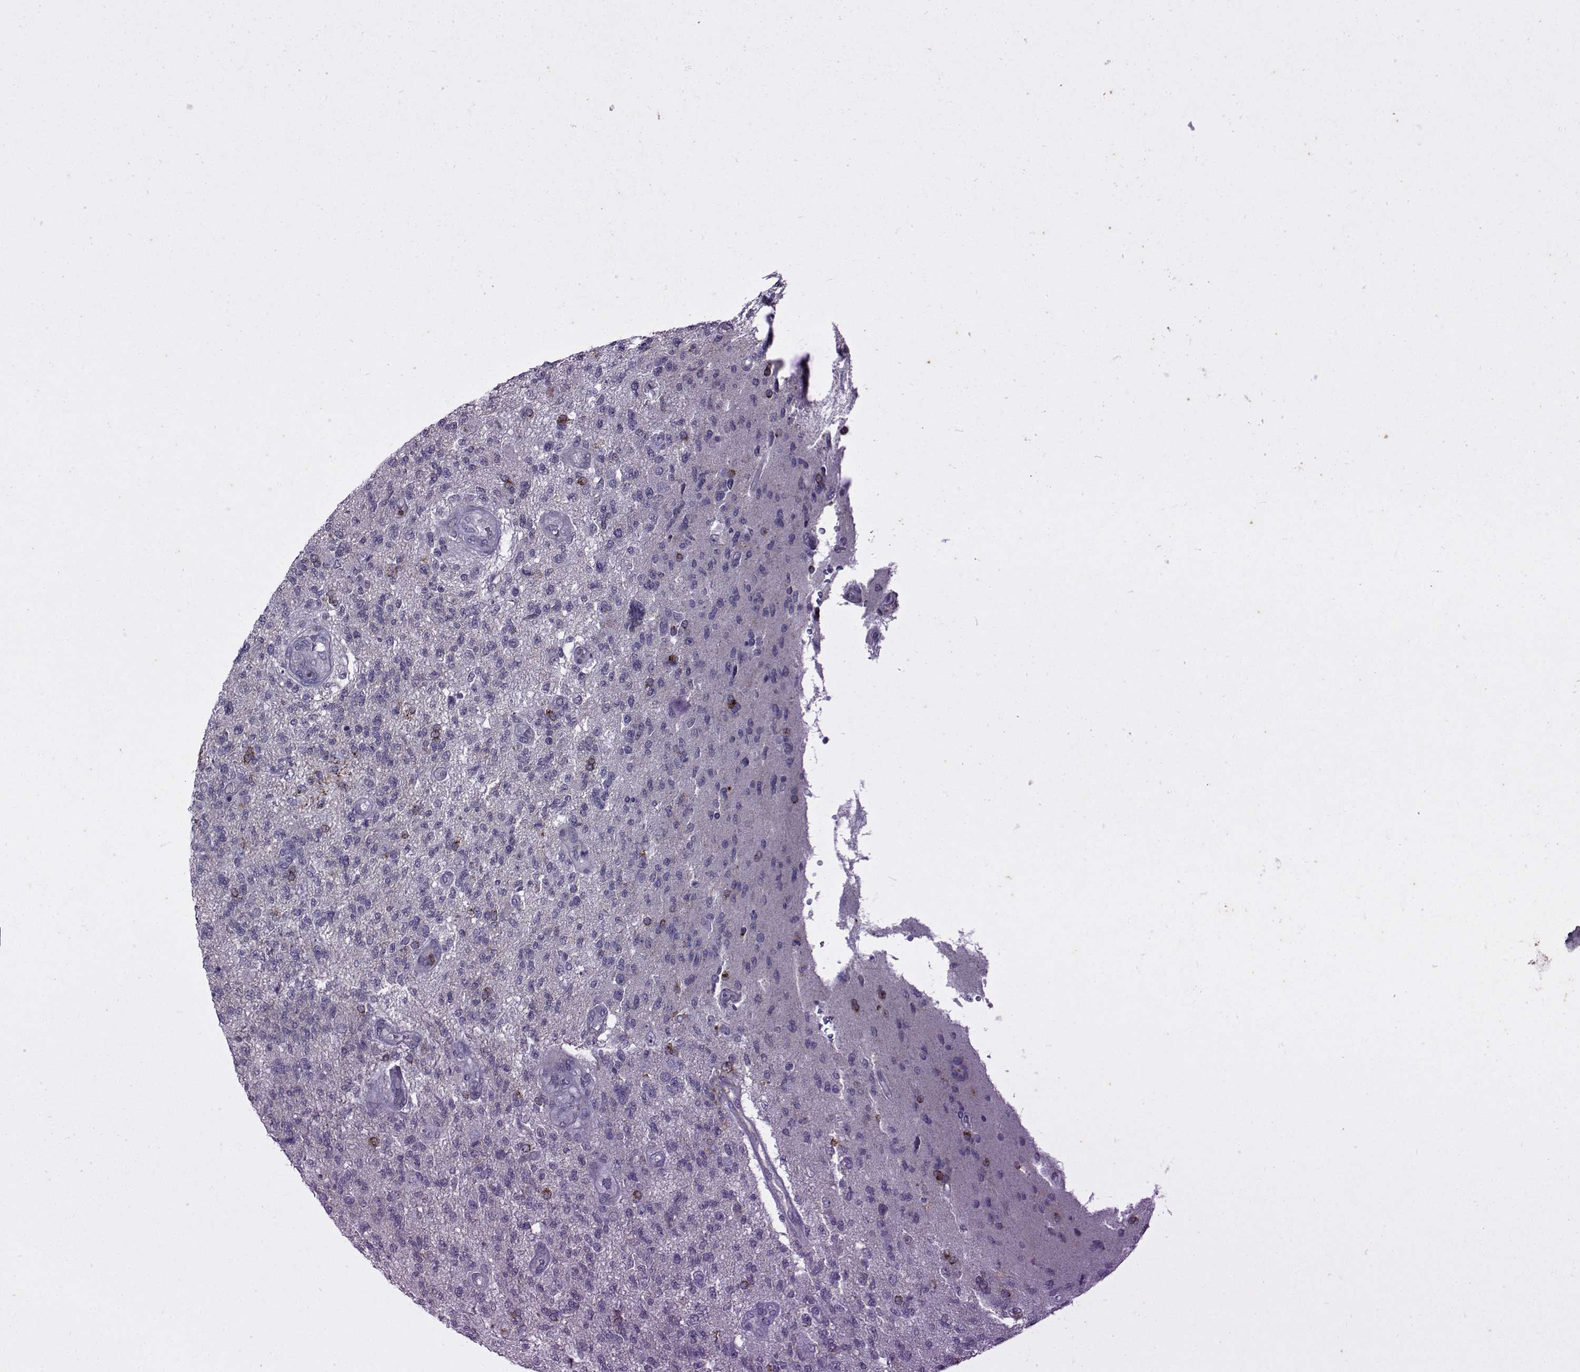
{"staining": {"intensity": "moderate", "quantity": "<25%", "location": "cytoplasmic/membranous"}, "tissue": "glioma", "cell_type": "Tumor cells", "image_type": "cancer", "snomed": [{"axis": "morphology", "description": "Glioma, malignant, High grade"}, {"axis": "topography", "description": "Brain"}], "caption": "Glioma tissue shows moderate cytoplasmic/membranous expression in approximately <25% of tumor cells, visualized by immunohistochemistry.", "gene": "OPRD1", "patient": {"sex": "male", "age": 56}}